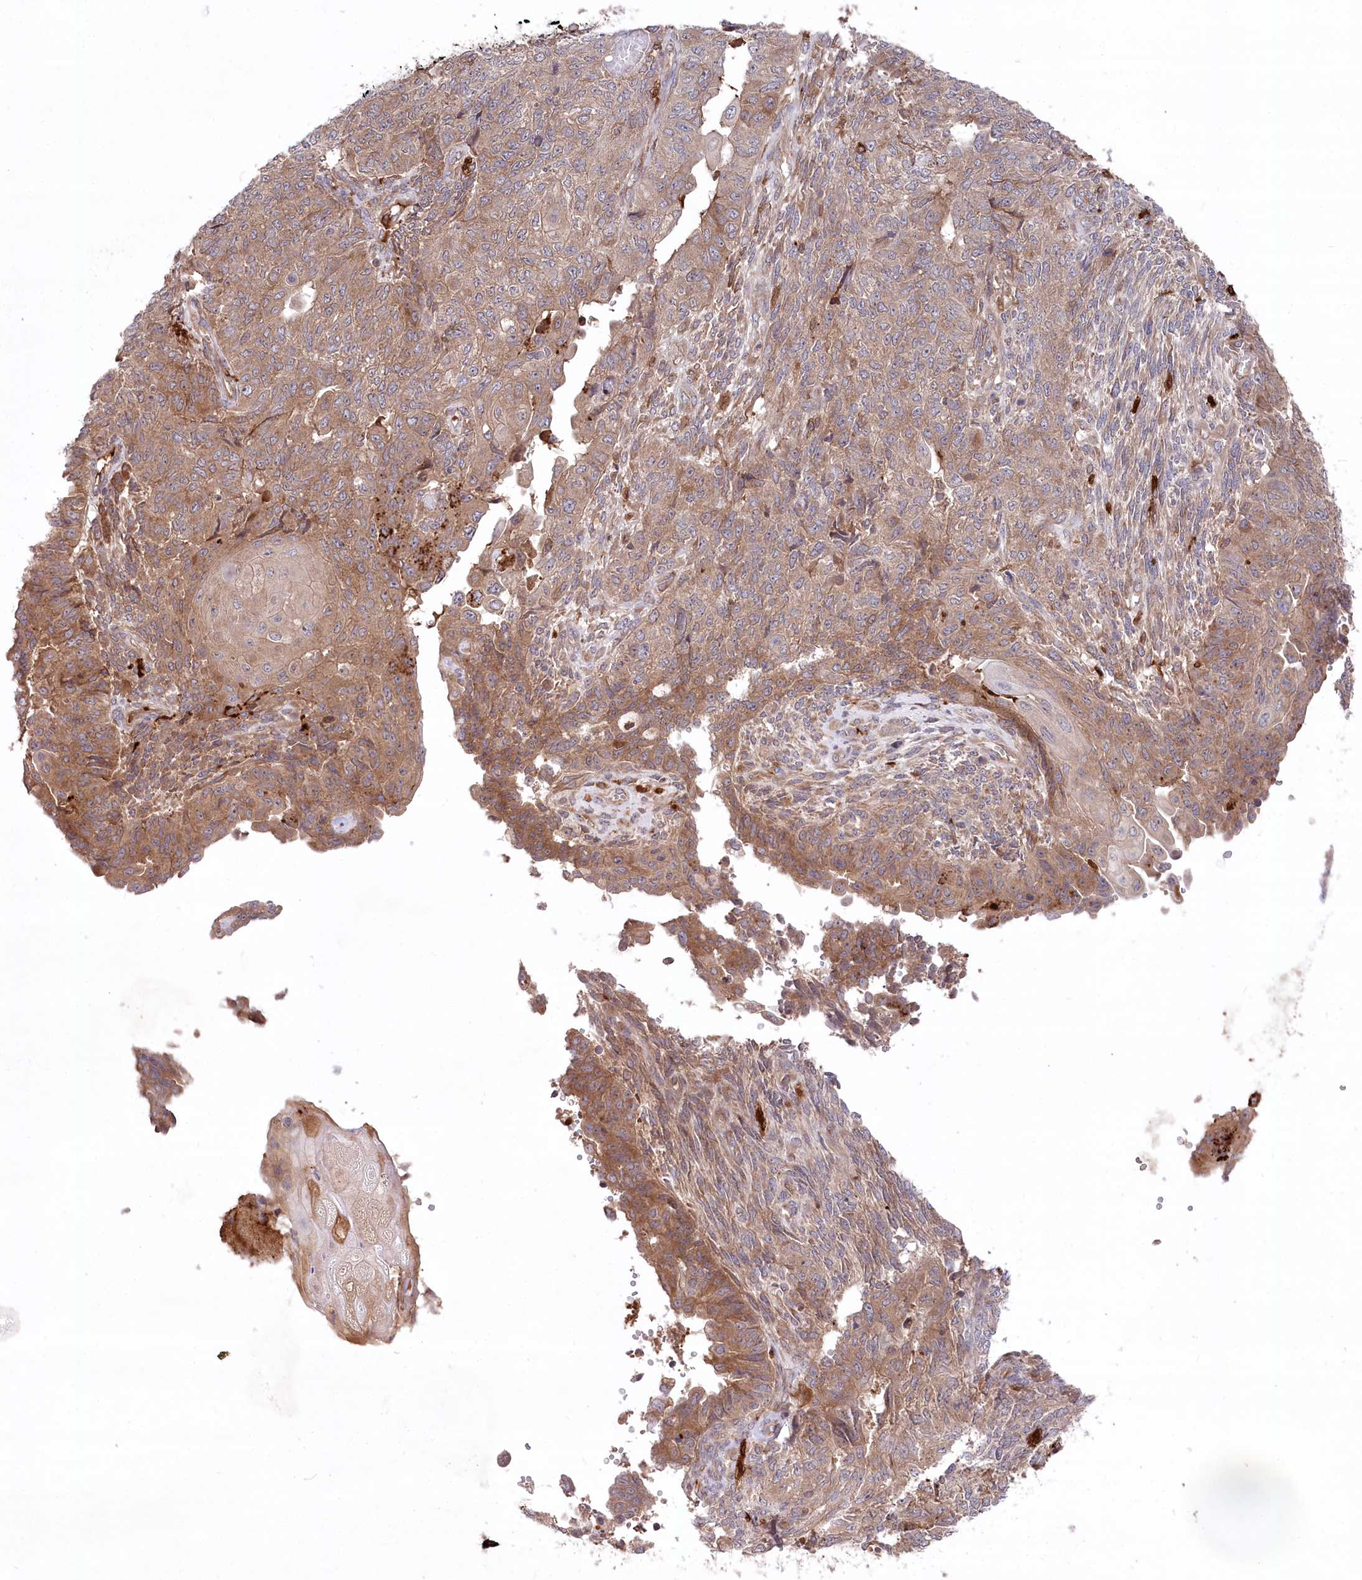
{"staining": {"intensity": "moderate", "quantity": ">75%", "location": "cytoplasmic/membranous"}, "tissue": "endometrial cancer", "cell_type": "Tumor cells", "image_type": "cancer", "snomed": [{"axis": "morphology", "description": "Adenocarcinoma, NOS"}, {"axis": "topography", "description": "Endometrium"}], "caption": "Immunohistochemistry (IHC) image of human endometrial cancer (adenocarcinoma) stained for a protein (brown), which shows medium levels of moderate cytoplasmic/membranous staining in about >75% of tumor cells.", "gene": "PPP1R21", "patient": {"sex": "female", "age": 32}}